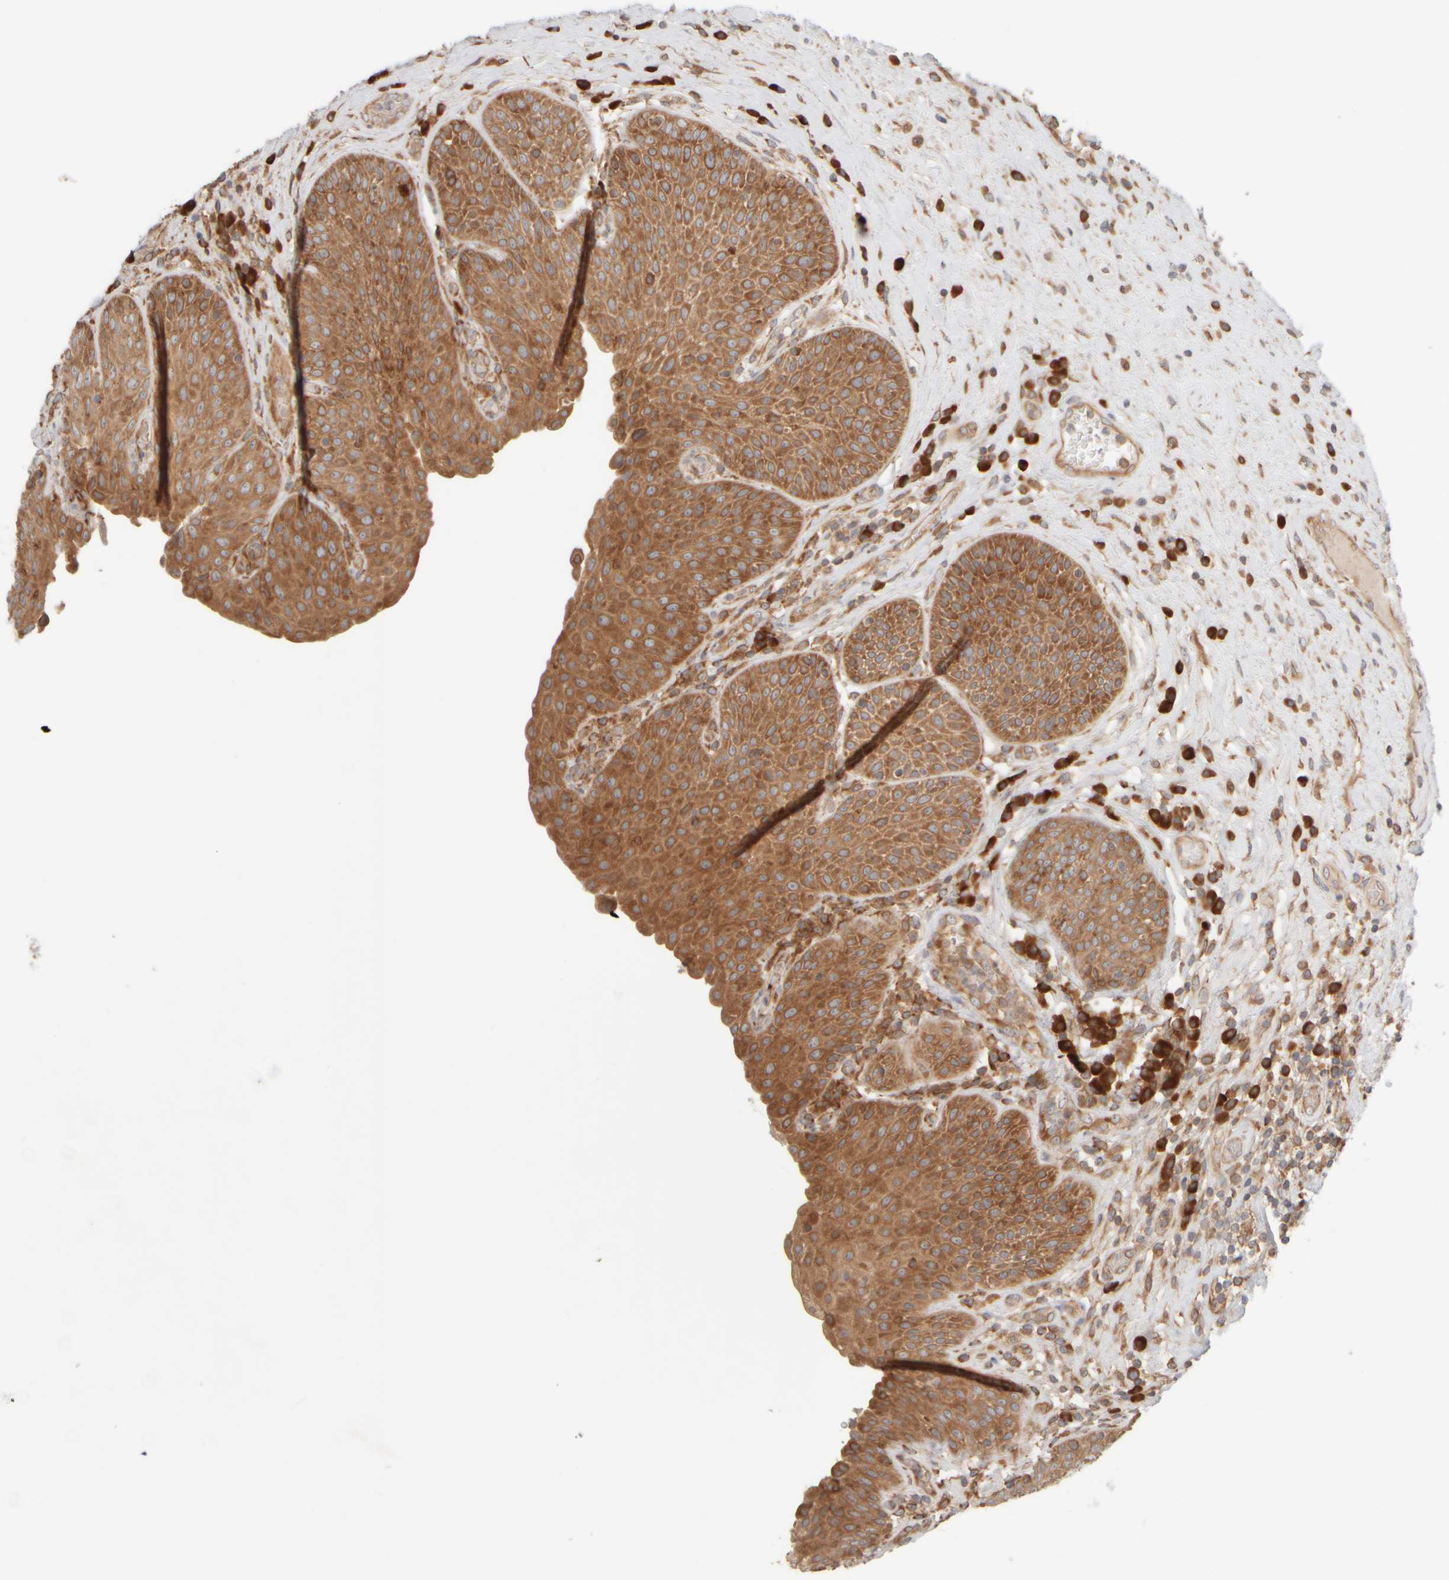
{"staining": {"intensity": "moderate", "quantity": ">75%", "location": "cytoplasmic/membranous"}, "tissue": "urinary bladder", "cell_type": "Urothelial cells", "image_type": "normal", "snomed": [{"axis": "morphology", "description": "Normal tissue, NOS"}, {"axis": "topography", "description": "Urinary bladder"}], "caption": "Immunohistochemistry micrograph of benign urinary bladder: human urinary bladder stained using immunohistochemistry exhibits medium levels of moderate protein expression localized specifically in the cytoplasmic/membranous of urothelial cells, appearing as a cytoplasmic/membranous brown color.", "gene": "EIF2B3", "patient": {"sex": "female", "age": 62}}